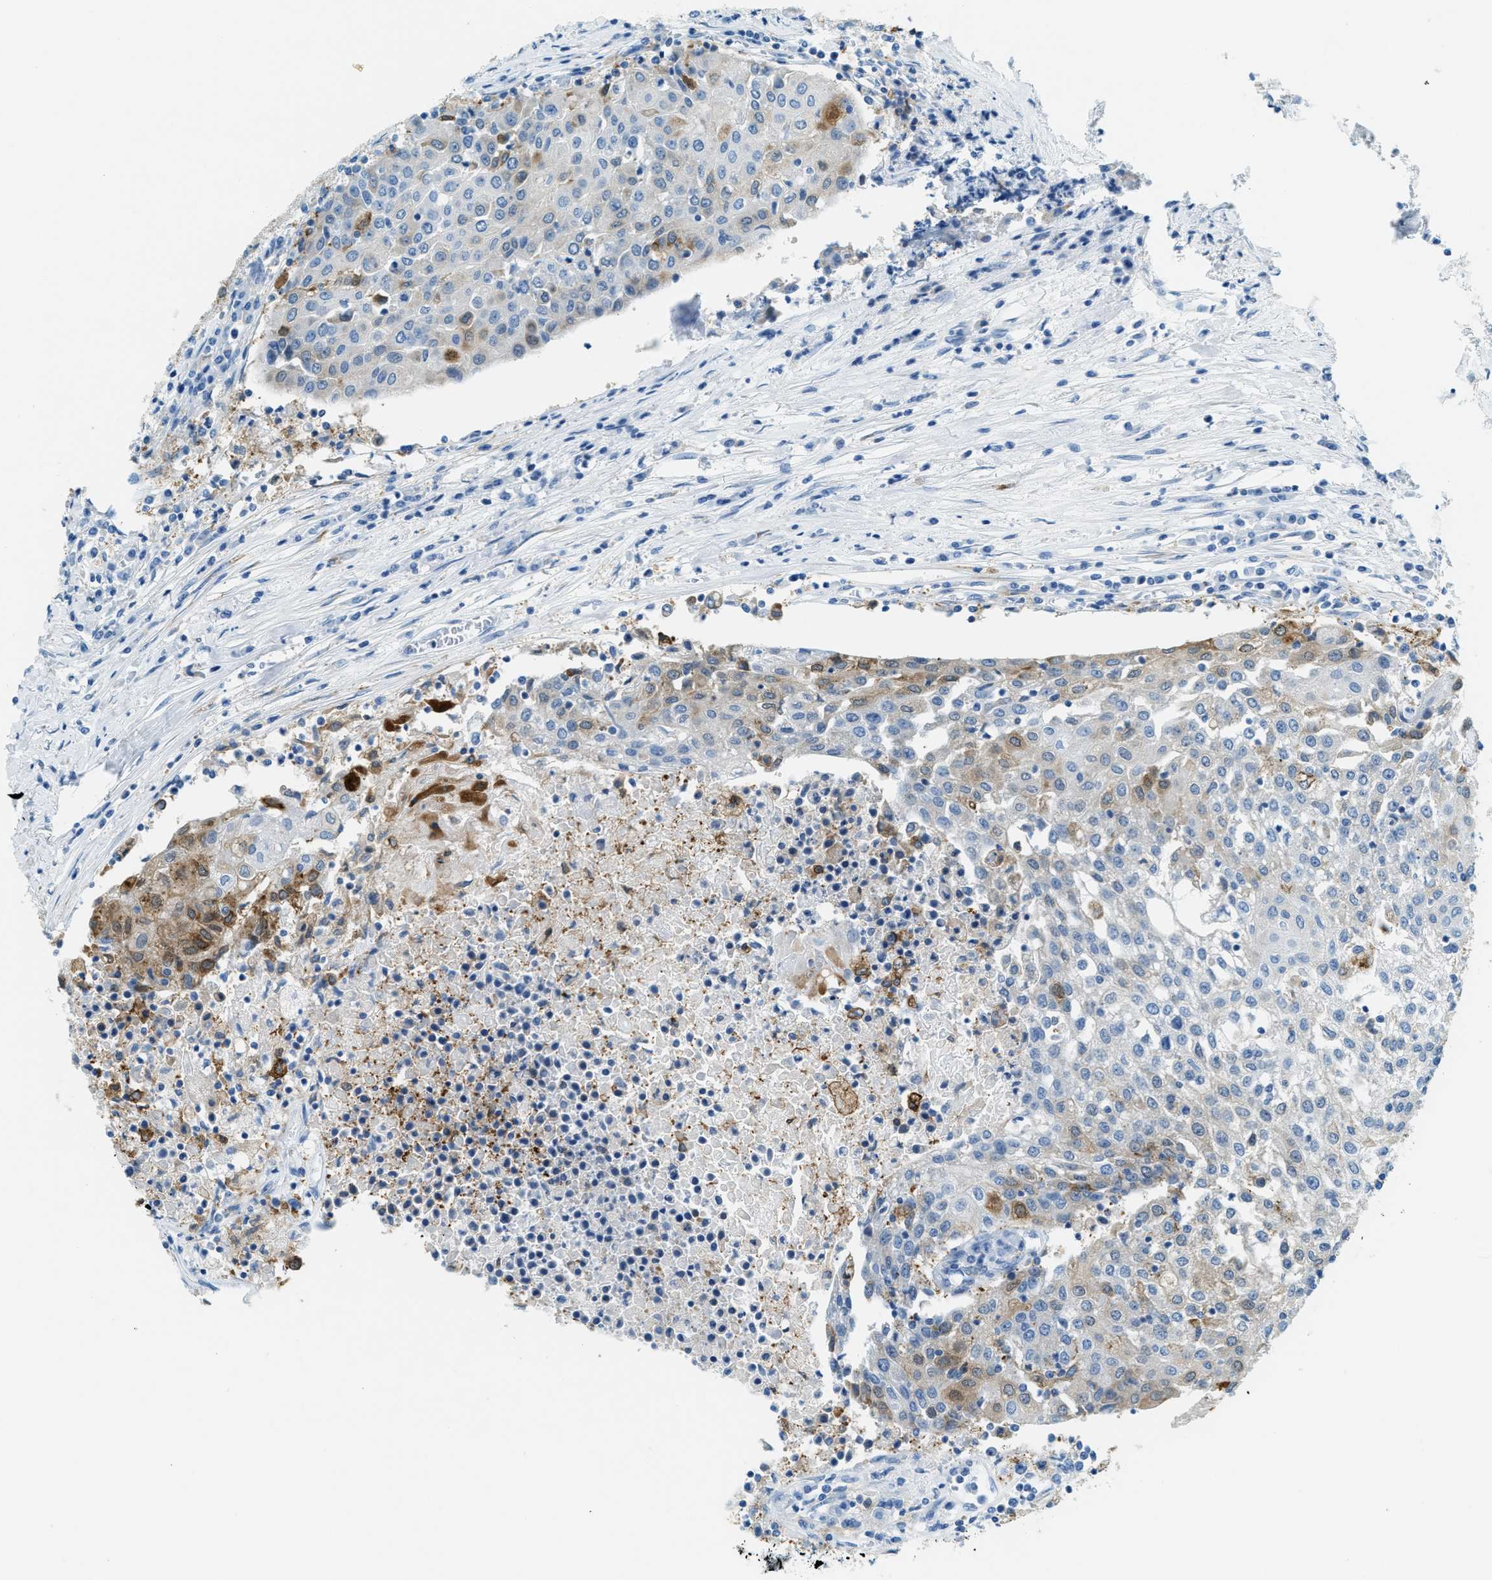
{"staining": {"intensity": "moderate", "quantity": "<25%", "location": "cytoplasmic/membranous"}, "tissue": "urothelial cancer", "cell_type": "Tumor cells", "image_type": "cancer", "snomed": [{"axis": "morphology", "description": "Urothelial carcinoma, High grade"}, {"axis": "topography", "description": "Urinary bladder"}], "caption": "Immunohistochemical staining of urothelial cancer reveals moderate cytoplasmic/membranous protein expression in about <25% of tumor cells. (DAB (3,3'-diaminobenzidine) IHC with brightfield microscopy, high magnification).", "gene": "MATCAP2", "patient": {"sex": "female", "age": 85}}